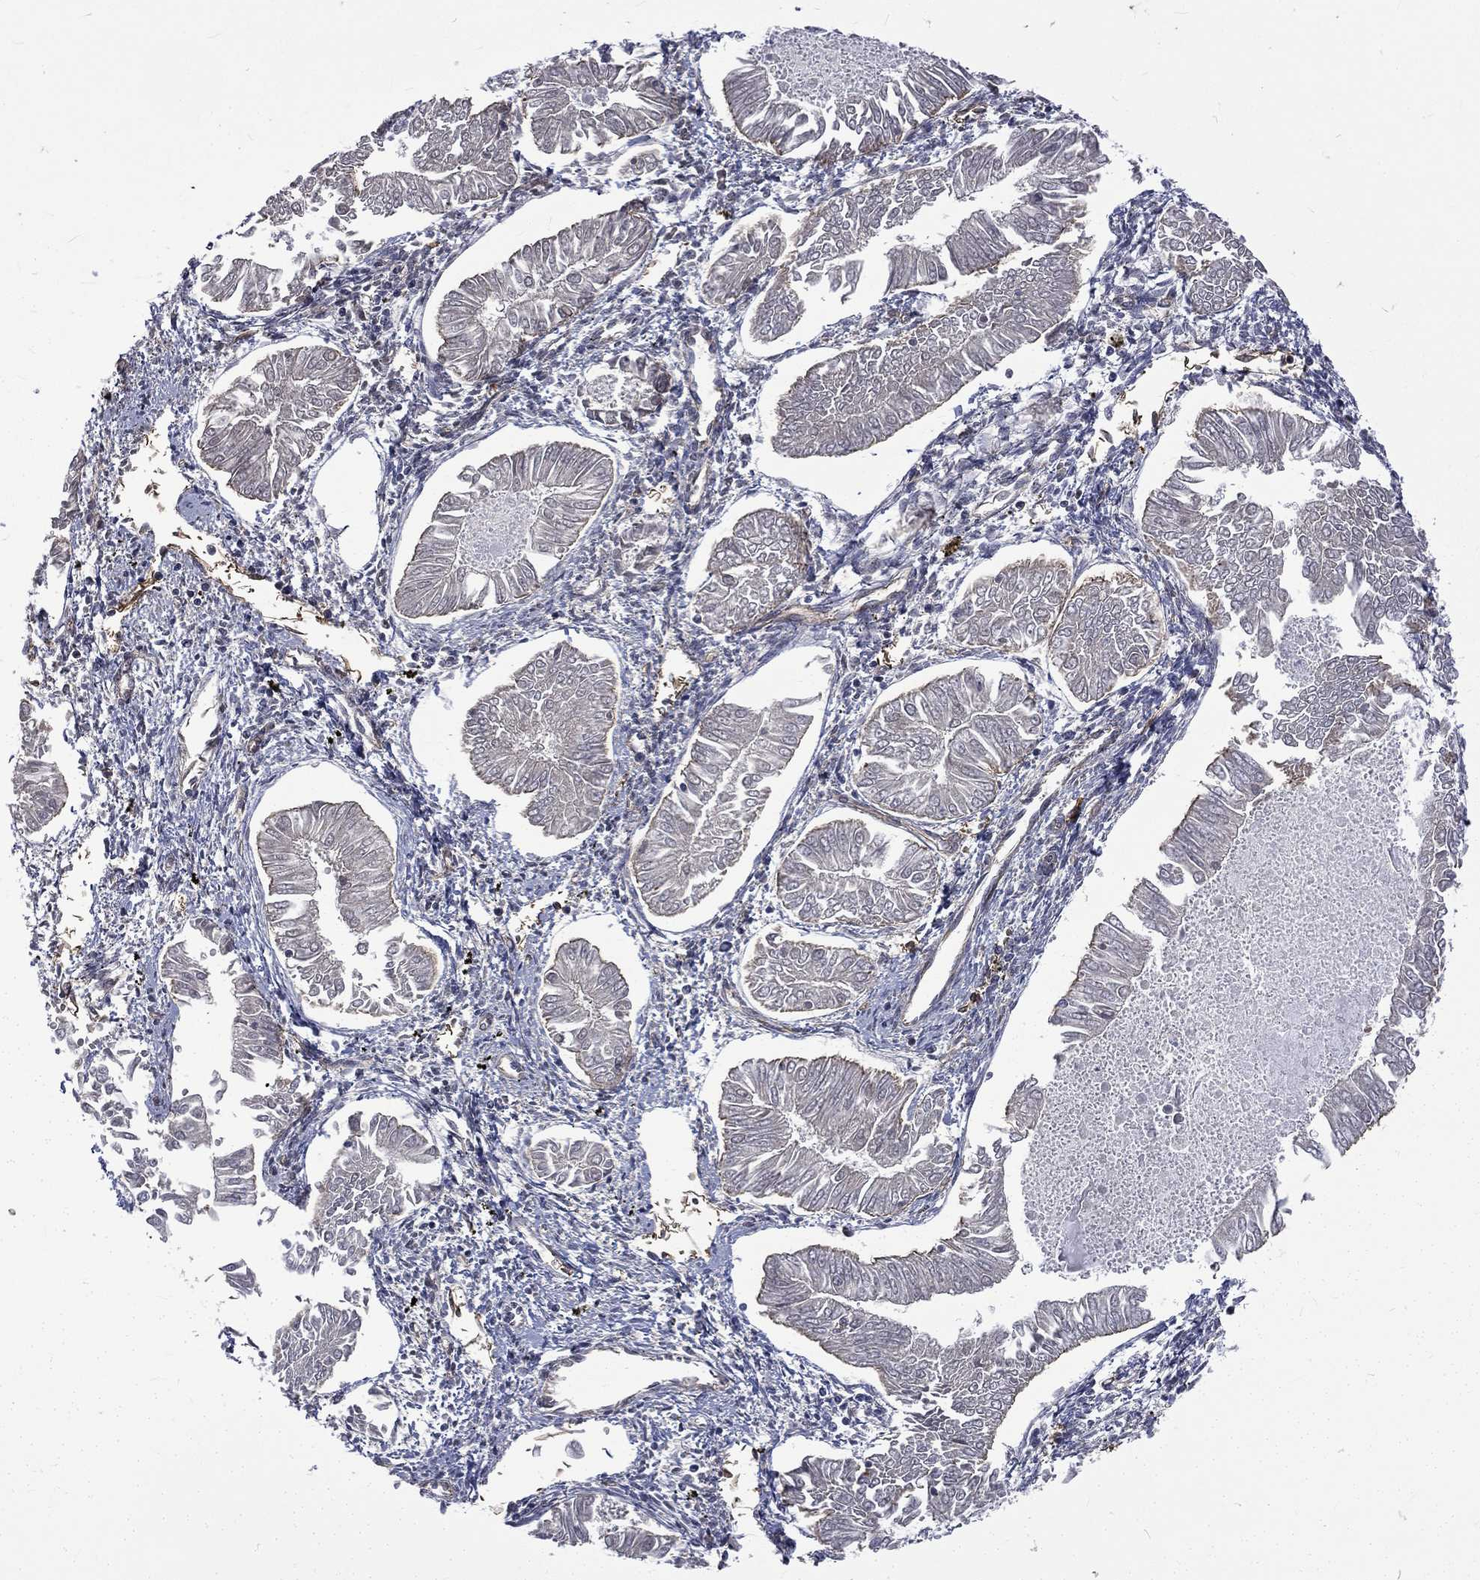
{"staining": {"intensity": "negative", "quantity": "none", "location": "none"}, "tissue": "endometrial cancer", "cell_type": "Tumor cells", "image_type": "cancer", "snomed": [{"axis": "morphology", "description": "Adenocarcinoma, NOS"}, {"axis": "topography", "description": "Endometrium"}], "caption": "IHC of endometrial adenocarcinoma demonstrates no expression in tumor cells. (DAB immunohistochemistry (IHC), high magnification).", "gene": "PPFIBP1", "patient": {"sex": "female", "age": 53}}